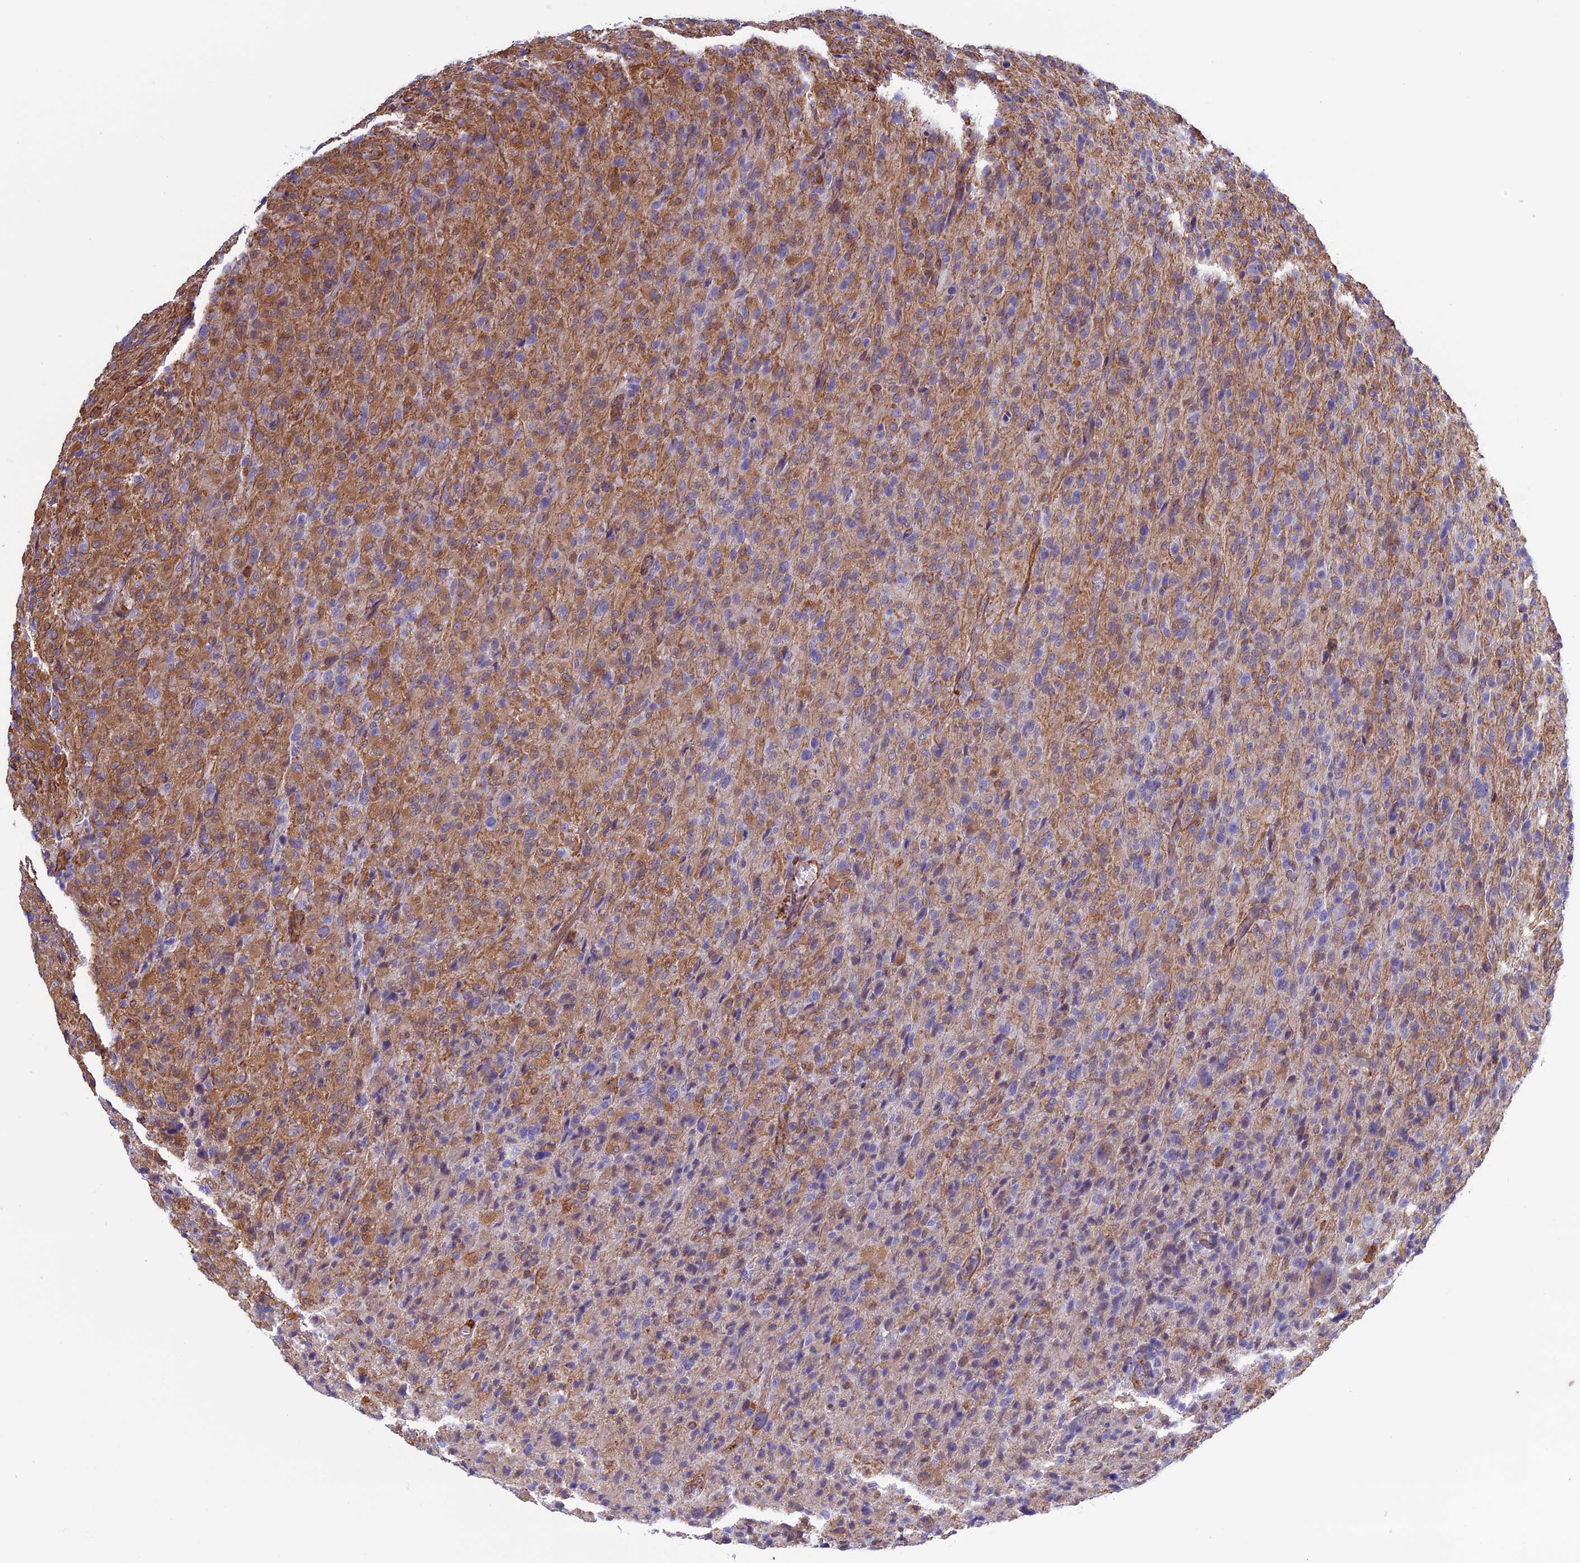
{"staining": {"intensity": "moderate", "quantity": "<25%", "location": "cytoplasmic/membranous"}, "tissue": "glioma", "cell_type": "Tumor cells", "image_type": "cancer", "snomed": [{"axis": "morphology", "description": "Glioma, malignant, High grade"}, {"axis": "topography", "description": "Brain"}], "caption": "IHC image of neoplastic tissue: human malignant glioma (high-grade) stained using IHC reveals low levels of moderate protein expression localized specifically in the cytoplasmic/membranous of tumor cells, appearing as a cytoplasmic/membranous brown color.", "gene": "ANGPTL2", "patient": {"sex": "female", "age": 57}}